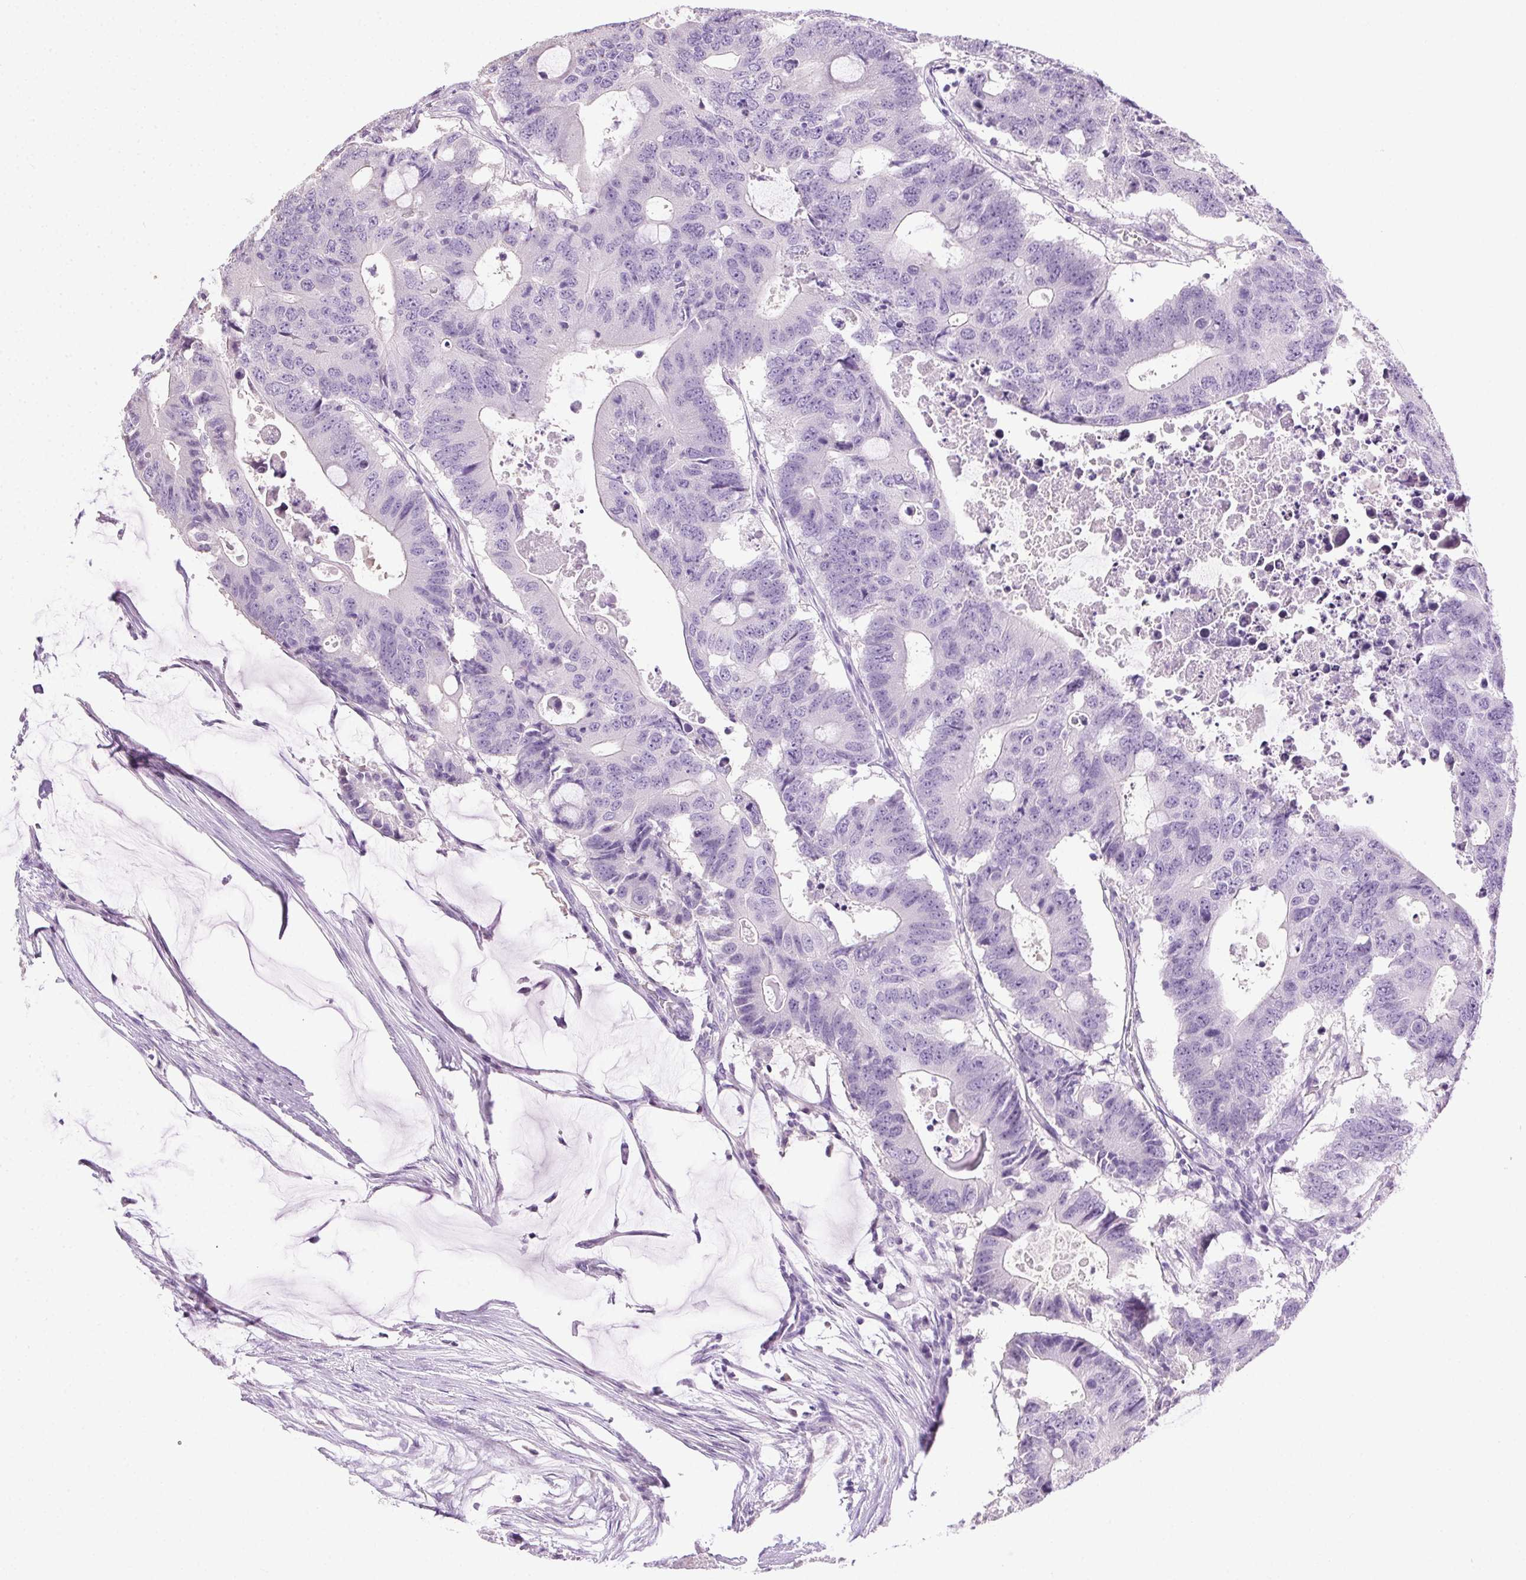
{"staining": {"intensity": "negative", "quantity": "none", "location": "none"}, "tissue": "colorectal cancer", "cell_type": "Tumor cells", "image_type": "cancer", "snomed": [{"axis": "morphology", "description": "Adenocarcinoma, NOS"}, {"axis": "topography", "description": "Colon"}], "caption": "Immunohistochemical staining of human adenocarcinoma (colorectal) displays no significant staining in tumor cells. The staining was performed using DAB (3,3'-diaminobenzidine) to visualize the protein expression in brown, while the nuclei were stained in blue with hematoxylin (Magnification: 20x).", "gene": "SYCE2", "patient": {"sex": "male", "age": 71}}